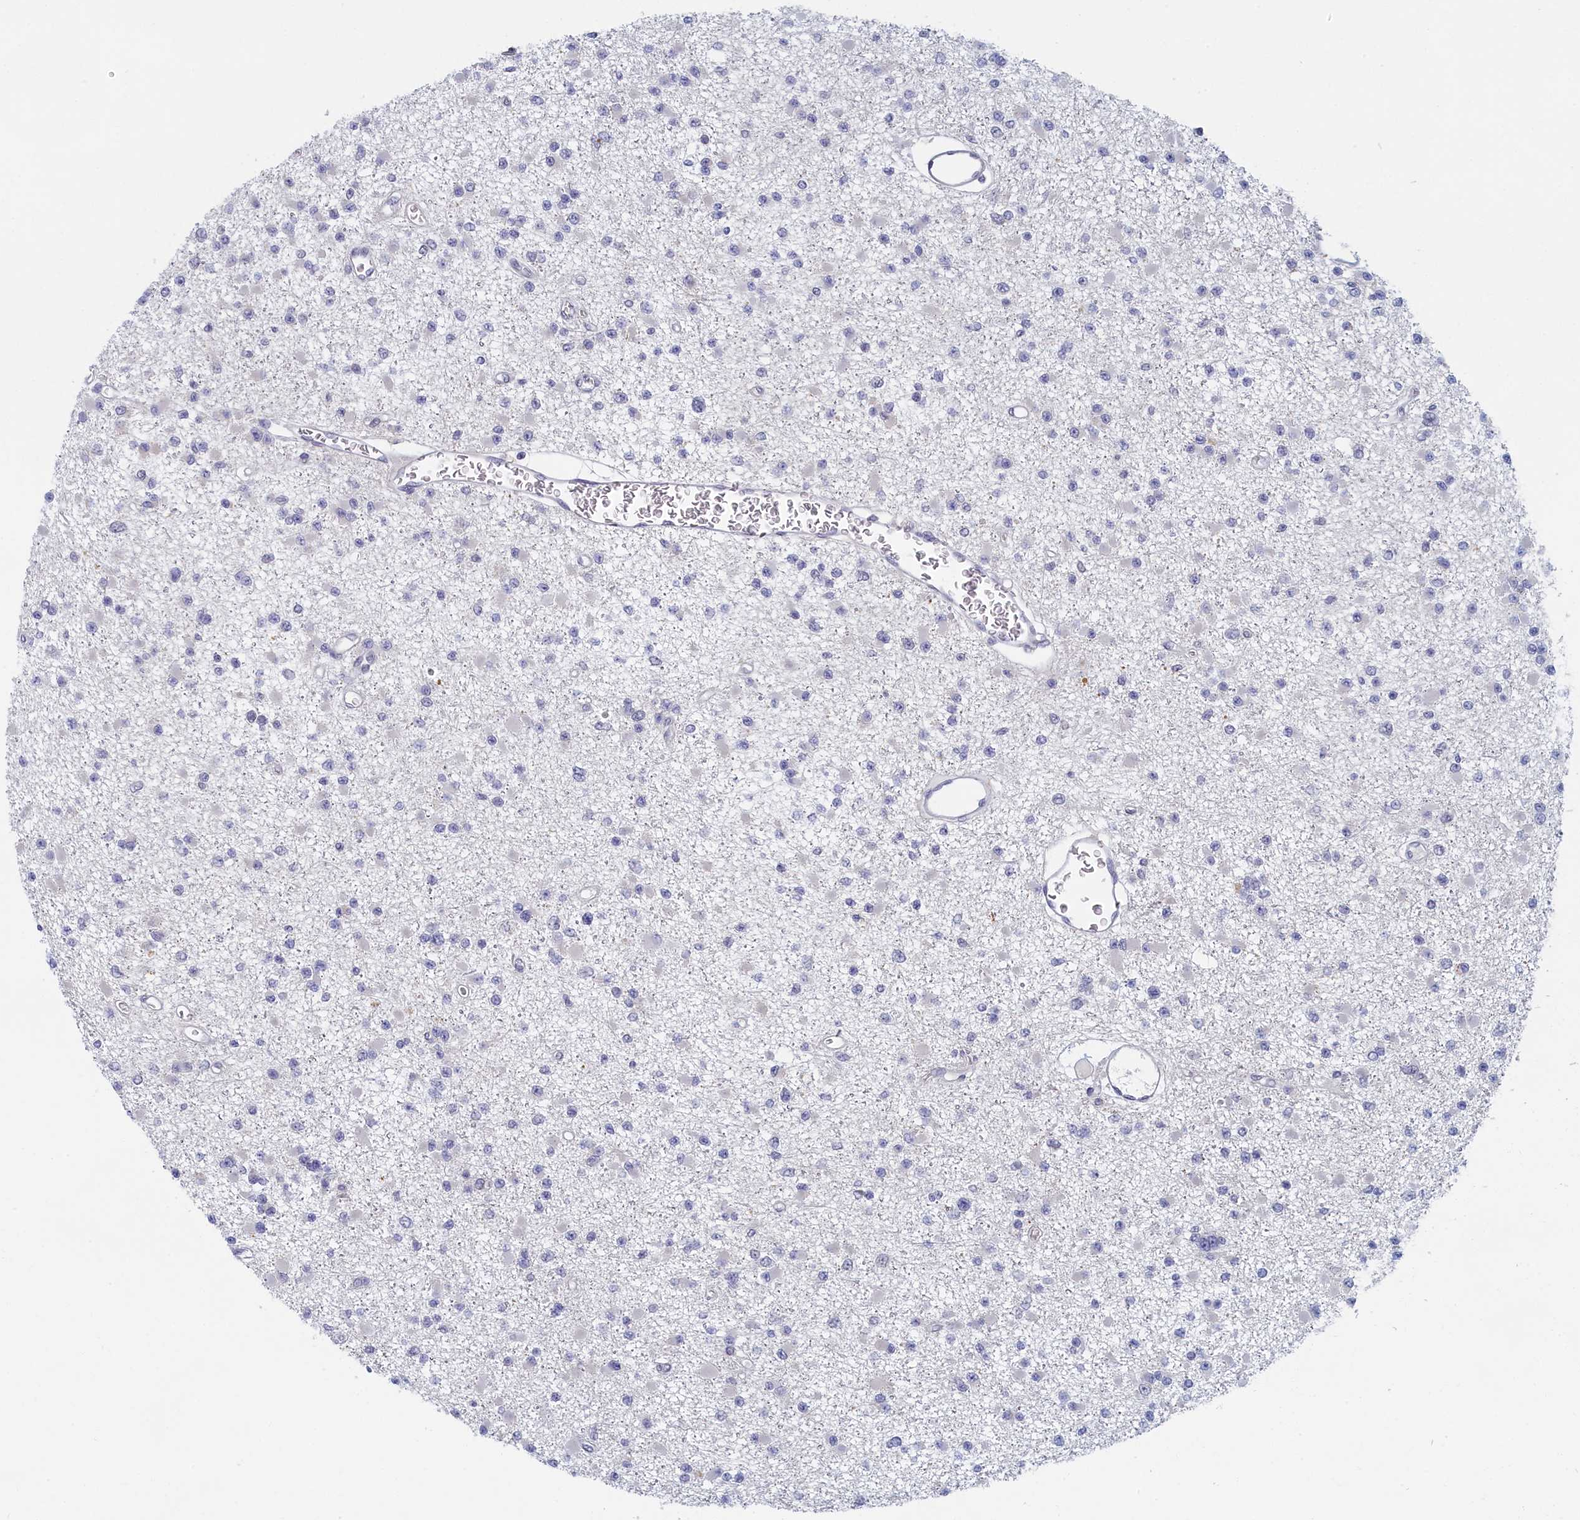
{"staining": {"intensity": "negative", "quantity": "none", "location": "none"}, "tissue": "glioma", "cell_type": "Tumor cells", "image_type": "cancer", "snomed": [{"axis": "morphology", "description": "Glioma, malignant, Low grade"}, {"axis": "topography", "description": "Brain"}], "caption": "IHC photomicrograph of human malignant low-grade glioma stained for a protein (brown), which exhibits no expression in tumor cells.", "gene": "DNAJC17", "patient": {"sex": "female", "age": 22}}